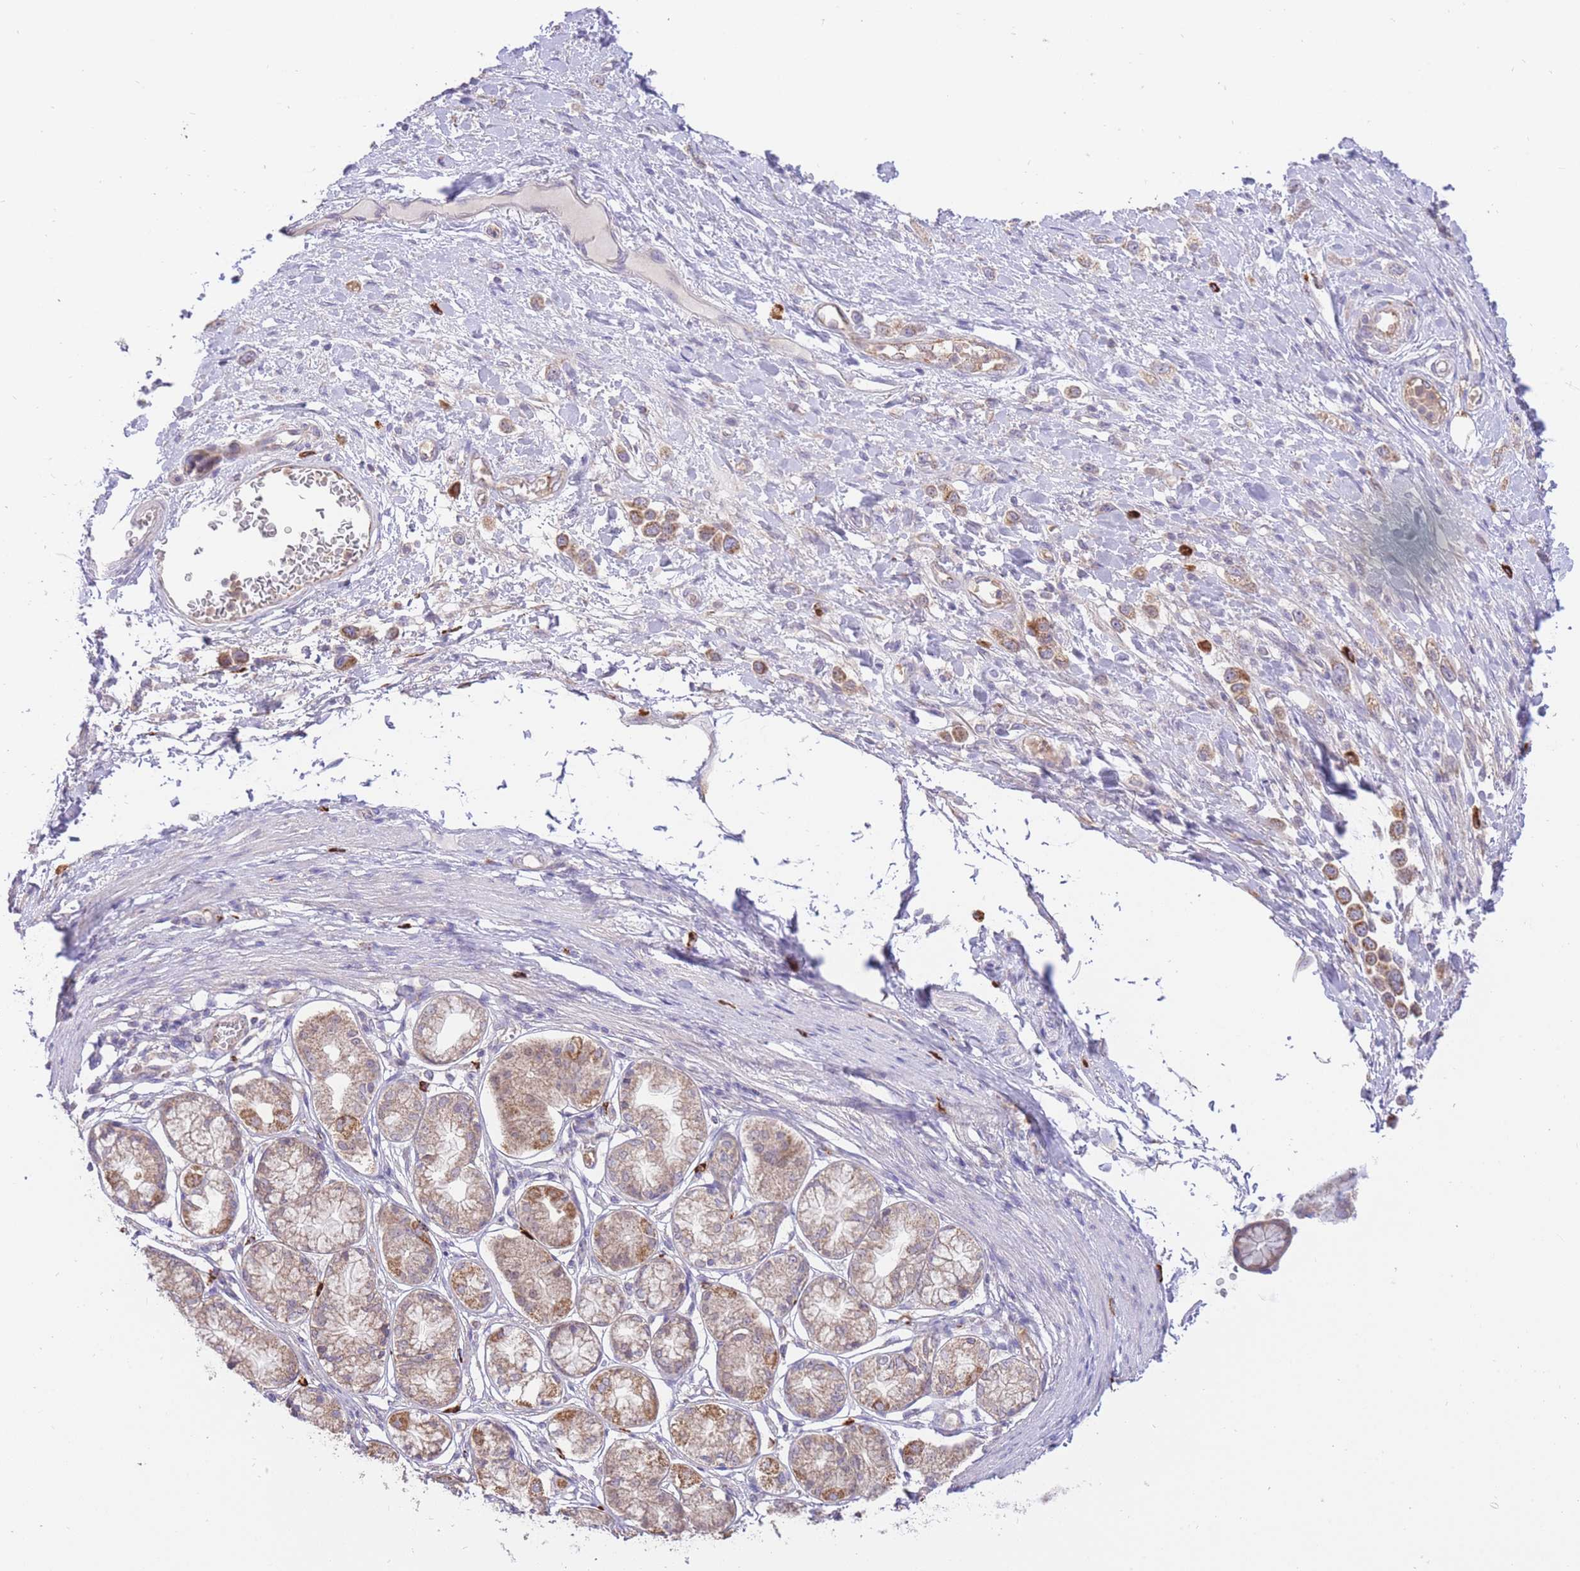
{"staining": {"intensity": "weak", "quantity": ">75%", "location": "cytoplasmic/membranous"}, "tissue": "stomach cancer", "cell_type": "Tumor cells", "image_type": "cancer", "snomed": [{"axis": "morphology", "description": "Adenocarcinoma, NOS"}, {"axis": "topography", "description": "Stomach"}], "caption": "Immunohistochemistry (IHC) (DAB) staining of stomach cancer (adenocarcinoma) exhibits weak cytoplasmic/membranous protein expression in about >75% of tumor cells.", "gene": "PREP", "patient": {"sex": "female", "age": 65}}